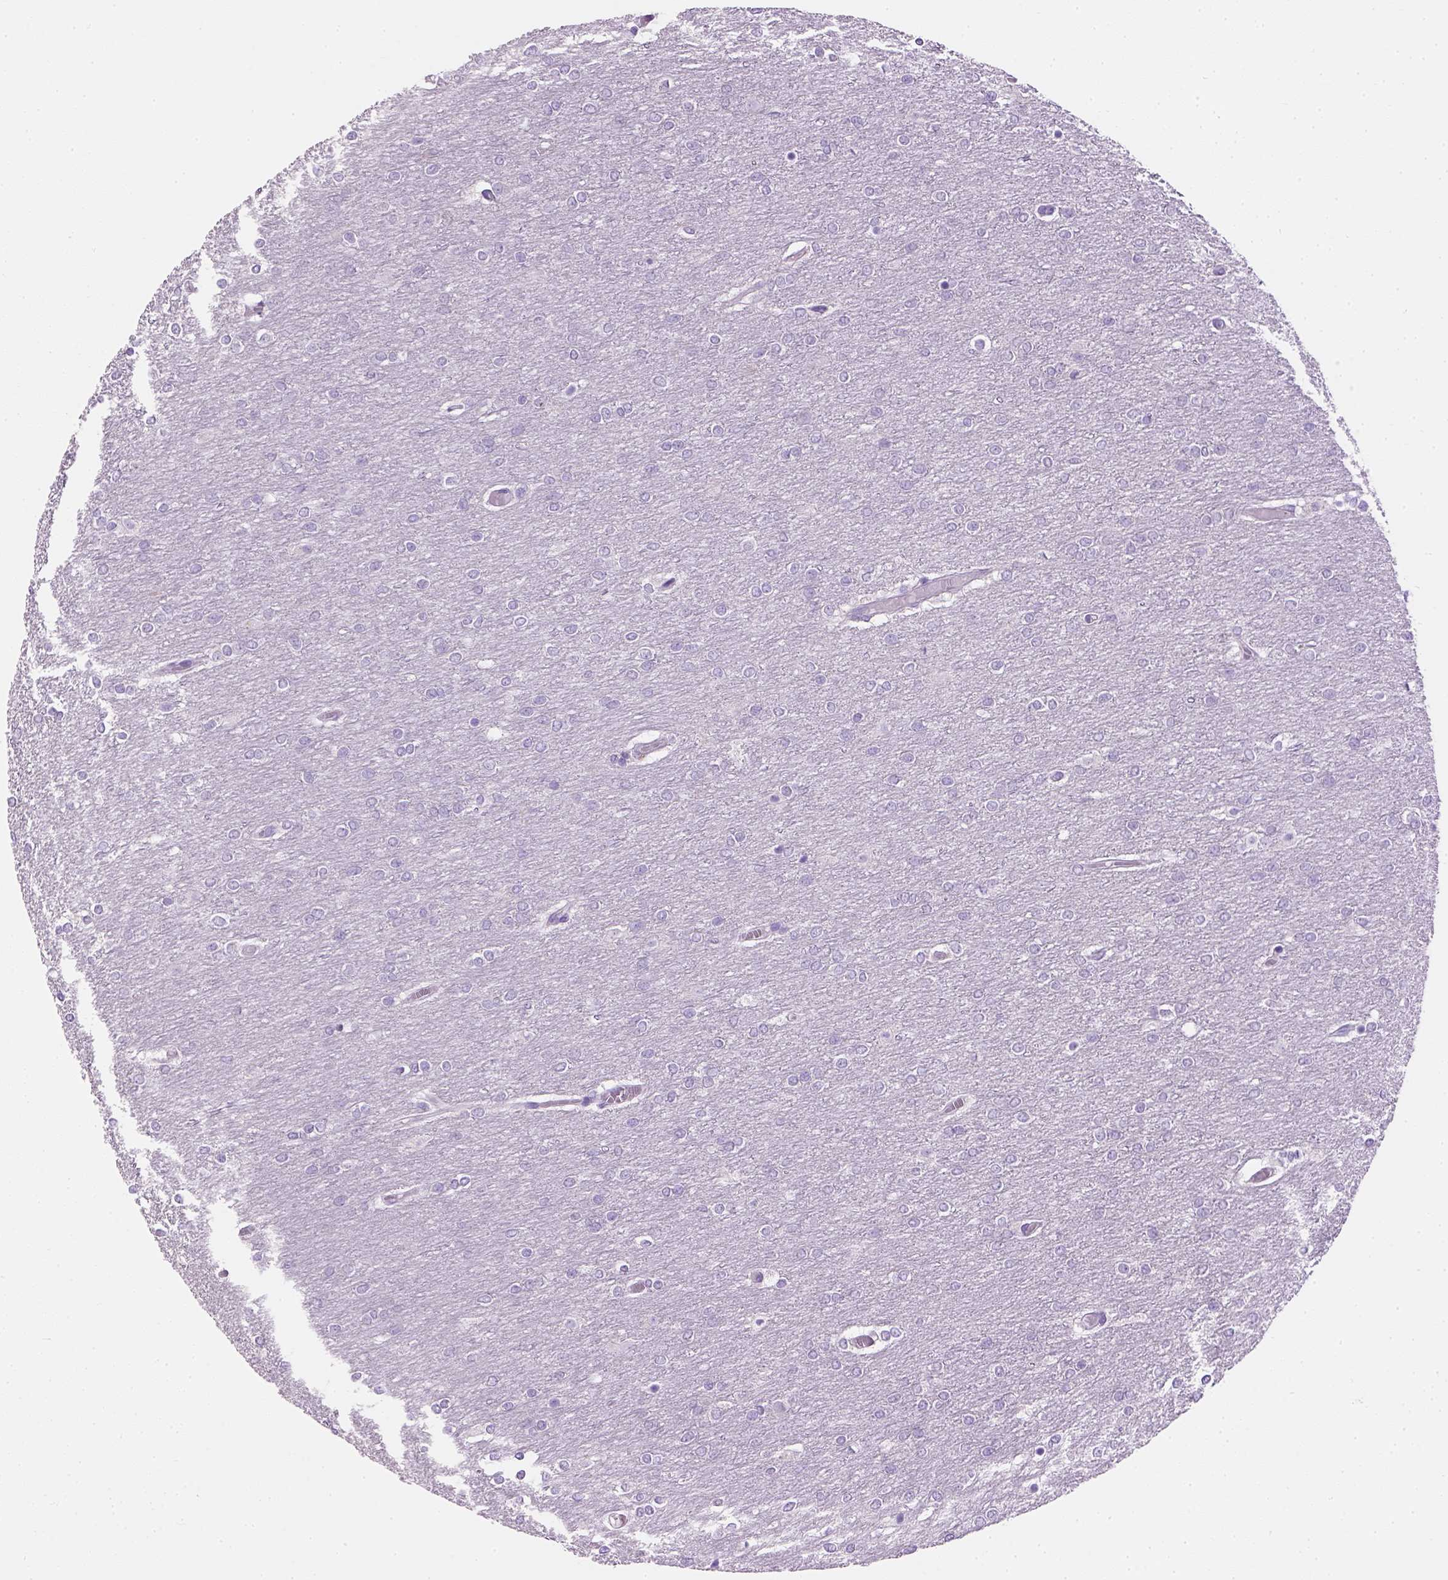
{"staining": {"intensity": "negative", "quantity": "none", "location": "none"}, "tissue": "glioma", "cell_type": "Tumor cells", "image_type": "cancer", "snomed": [{"axis": "morphology", "description": "Glioma, malignant, High grade"}, {"axis": "topography", "description": "Brain"}], "caption": "DAB (3,3'-diaminobenzidine) immunohistochemical staining of human glioma displays no significant expression in tumor cells.", "gene": "CYP24A1", "patient": {"sex": "female", "age": 61}}